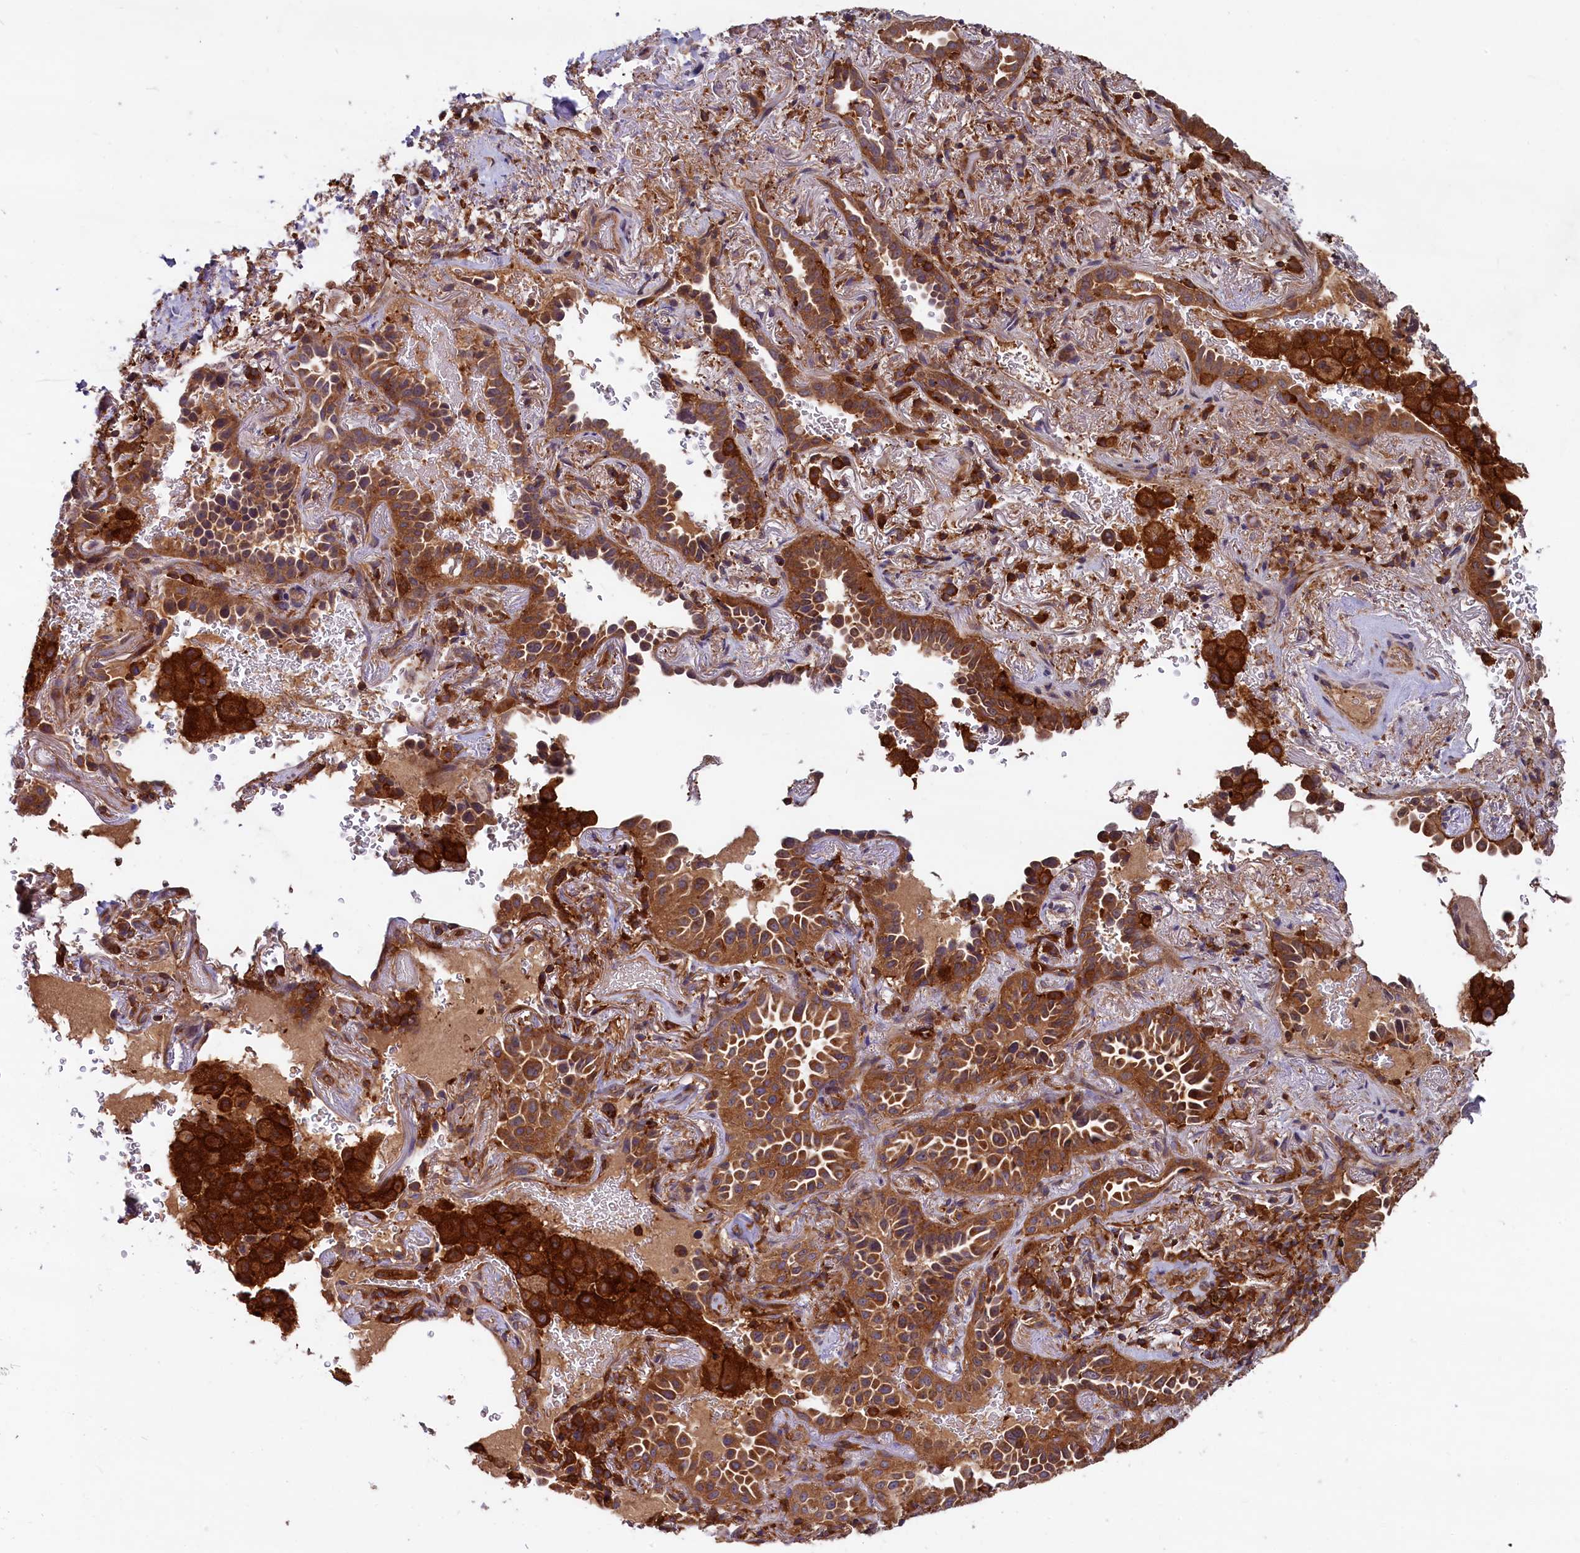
{"staining": {"intensity": "strong", "quantity": ">75%", "location": "cytoplasmic/membranous"}, "tissue": "lung cancer", "cell_type": "Tumor cells", "image_type": "cancer", "snomed": [{"axis": "morphology", "description": "Adenocarcinoma, NOS"}, {"axis": "topography", "description": "Lung"}], "caption": "Lung adenocarcinoma stained with DAB (3,3'-diaminobenzidine) immunohistochemistry (IHC) reveals high levels of strong cytoplasmic/membranous positivity in approximately >75% of tumor cells.", "gene": "MYO9B", "patient": {"sex": "female", "age": 69}}